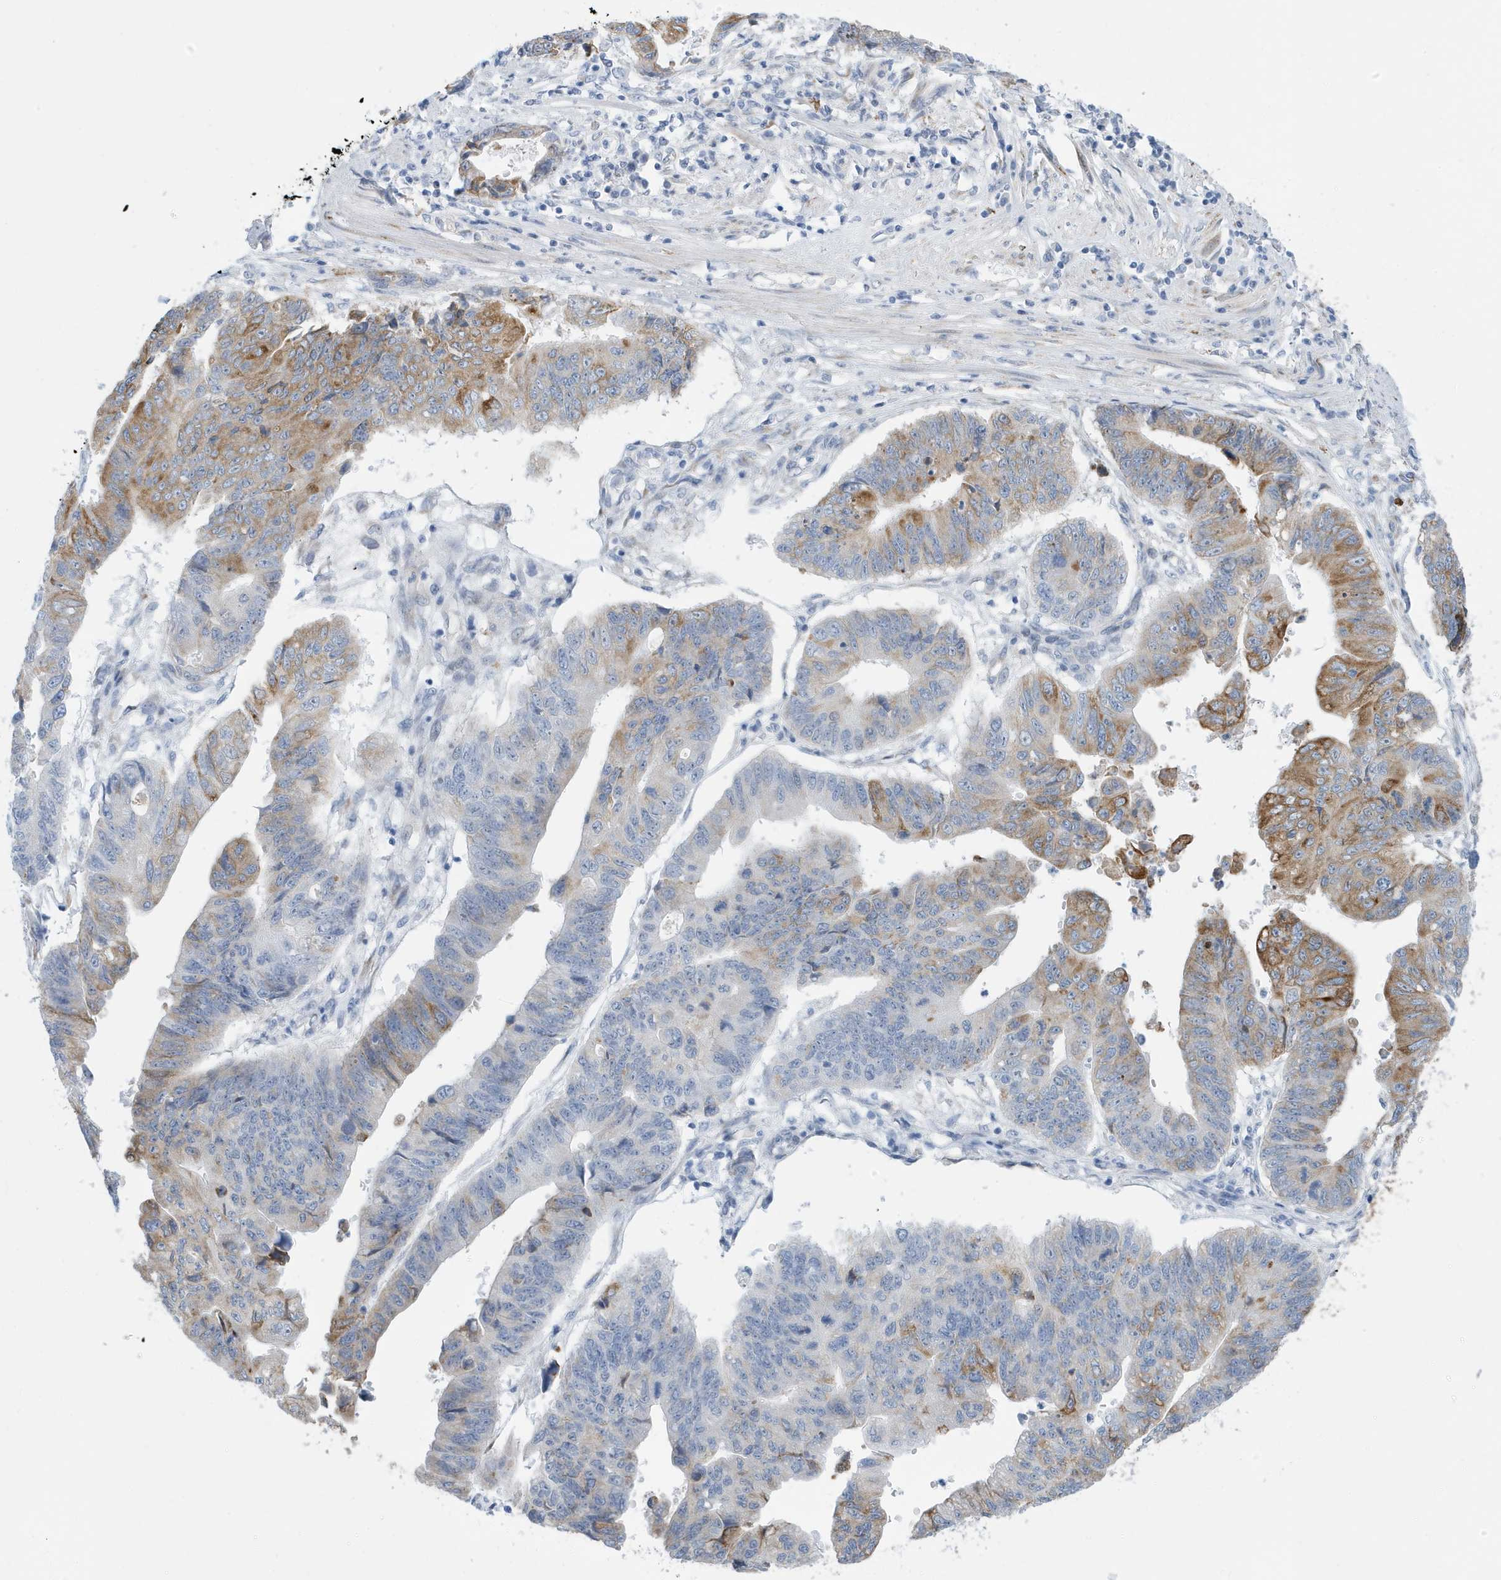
{"staining": {"intensity": "moderate", "quantity": "25%-75%", "location": "cytoplasmic/membranous"}, "tissue": "stomach cancer", "cell_type": "Tumor cells", "image_type": "cancer", "snomed": [{"axis": "morphology", "description": "Adenocarcinoma, NOS"}, {"axis": "topography", "description": "Stomach"}], "caption": "The immunohistochemical stain labels moderate cytoplasmic/membranous expression in tumor cells of stomach adenocarcinoma tissue. The staining was performed using DAB to visualize the protein expression in brown, while the nuclei were stained in blue with hematoxylin (Magnification: 20x).", "gene": "SEMA3F", "patient": {"sex": "male", "age": 59}}